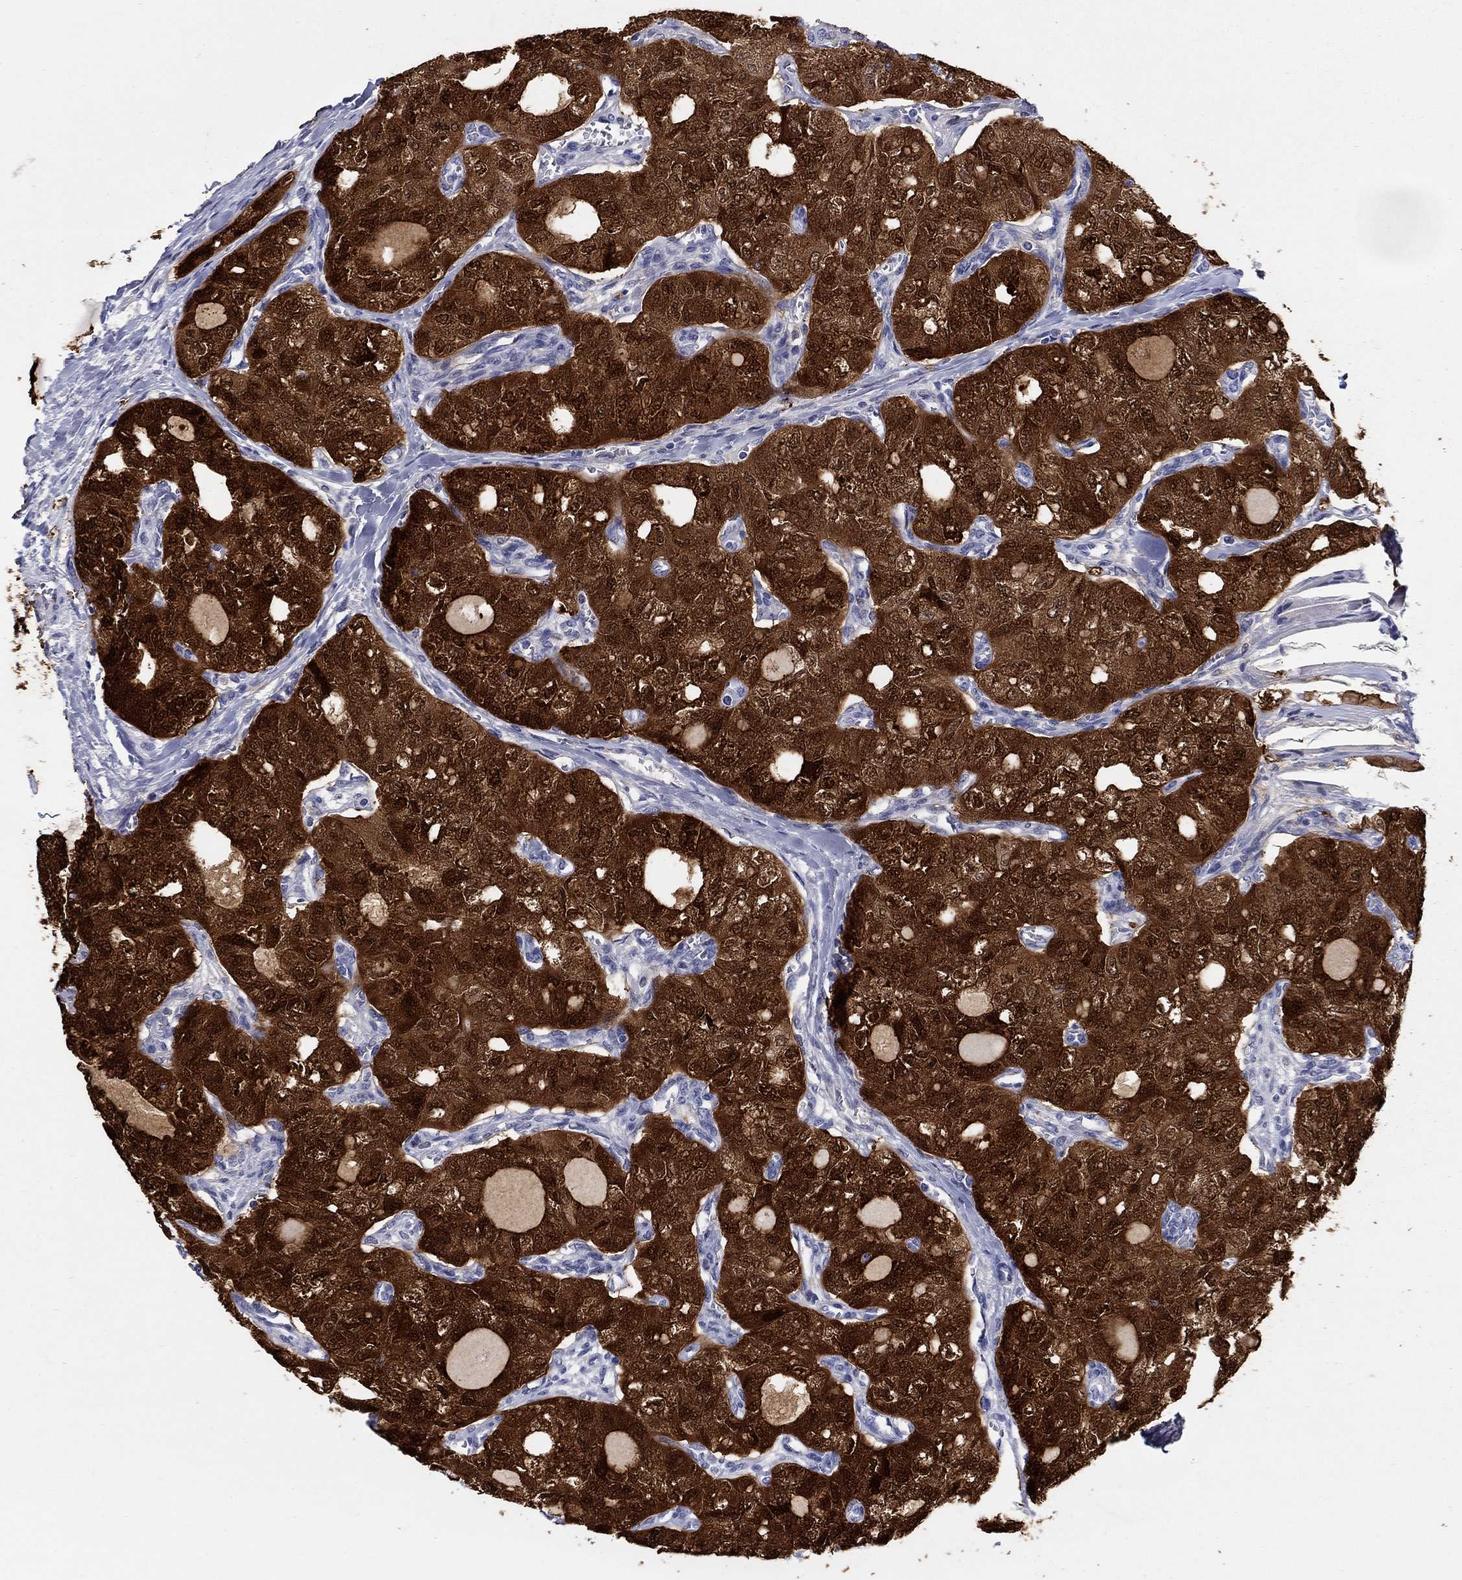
{"staining": {"intensity": "strong", "quantity": ">75%", "location": "cytoplasmic/membranous"}, "tissue": "thyroid cancer", "cell_type": "Tumor cells", "image_type": "cancer", "snomed": [{"axis": "morphology", "description": "Follicular adenoma carcinoma, NOS"}, {"axis": "topography", "description": "Thyroid gland"}], "caption": "Thyroid cancer (follicular adenoma carcinoma) was stained to show a protein in brown. There is high levels of strong cytoplasmic/membranous expression in approximately >75% of tumor cells. Immunohistochemistry (ihc) stains the protein of interest in brown and the nuclei are stained blue.", "gene": "AKR1C2", "patient": {"sex": "male", "age": 75}}